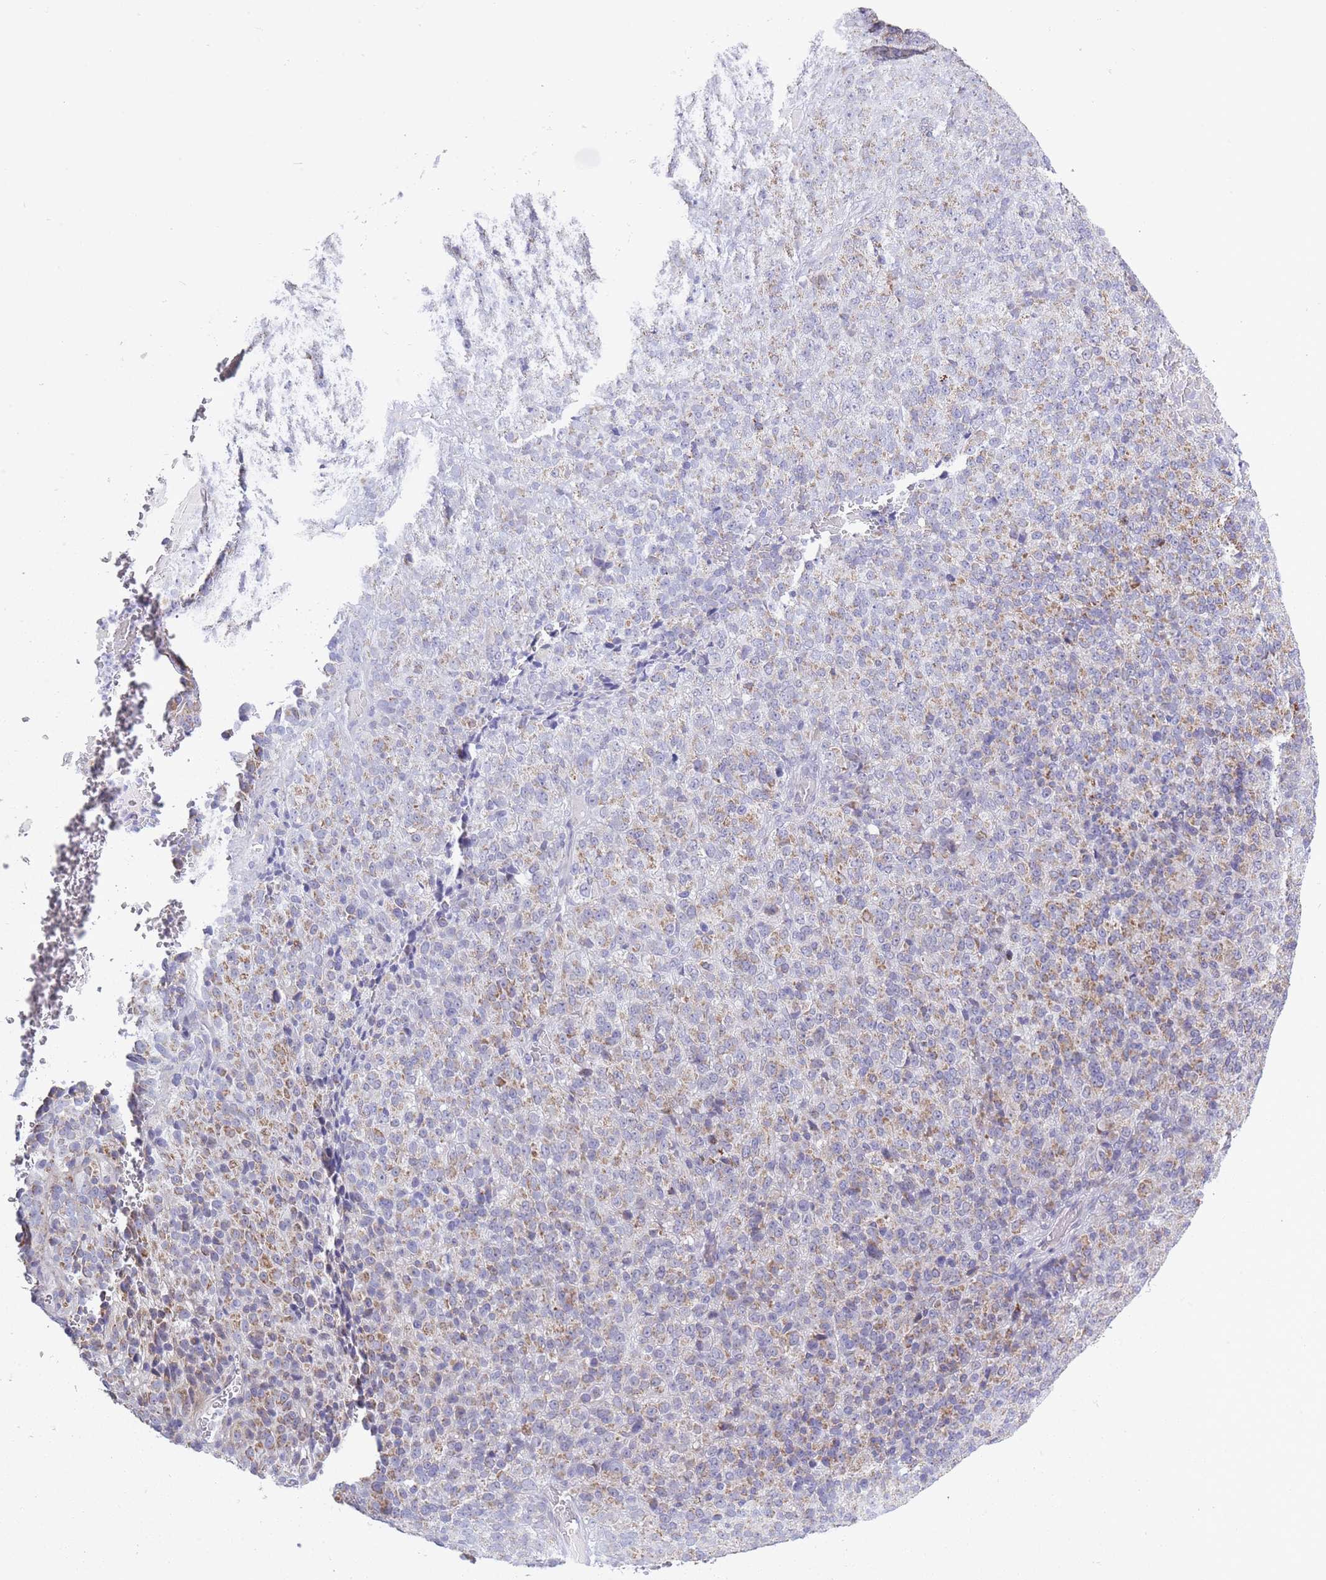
{"staining": {"intensity": "moderate", "quantity": "25%-75%", "location": "cytoplasmic/membranous"}, "tissue": "melanoma", "cell_type": "Tumor cells", "image_type": "cancer", "snomed": [{"axis": "morphology", "description": "Malignant melanoma, Metastatic site"}, {"axis": "topography", "description": "Brain"}], "caption": "A brown stain labels moderate cytoplasmic/membranous positivity of a protein in human malignant melanoma (metastatic site) tumor cells.", "gene": "ZBTB24", "patient": {"sex": "female", "age": 56}}